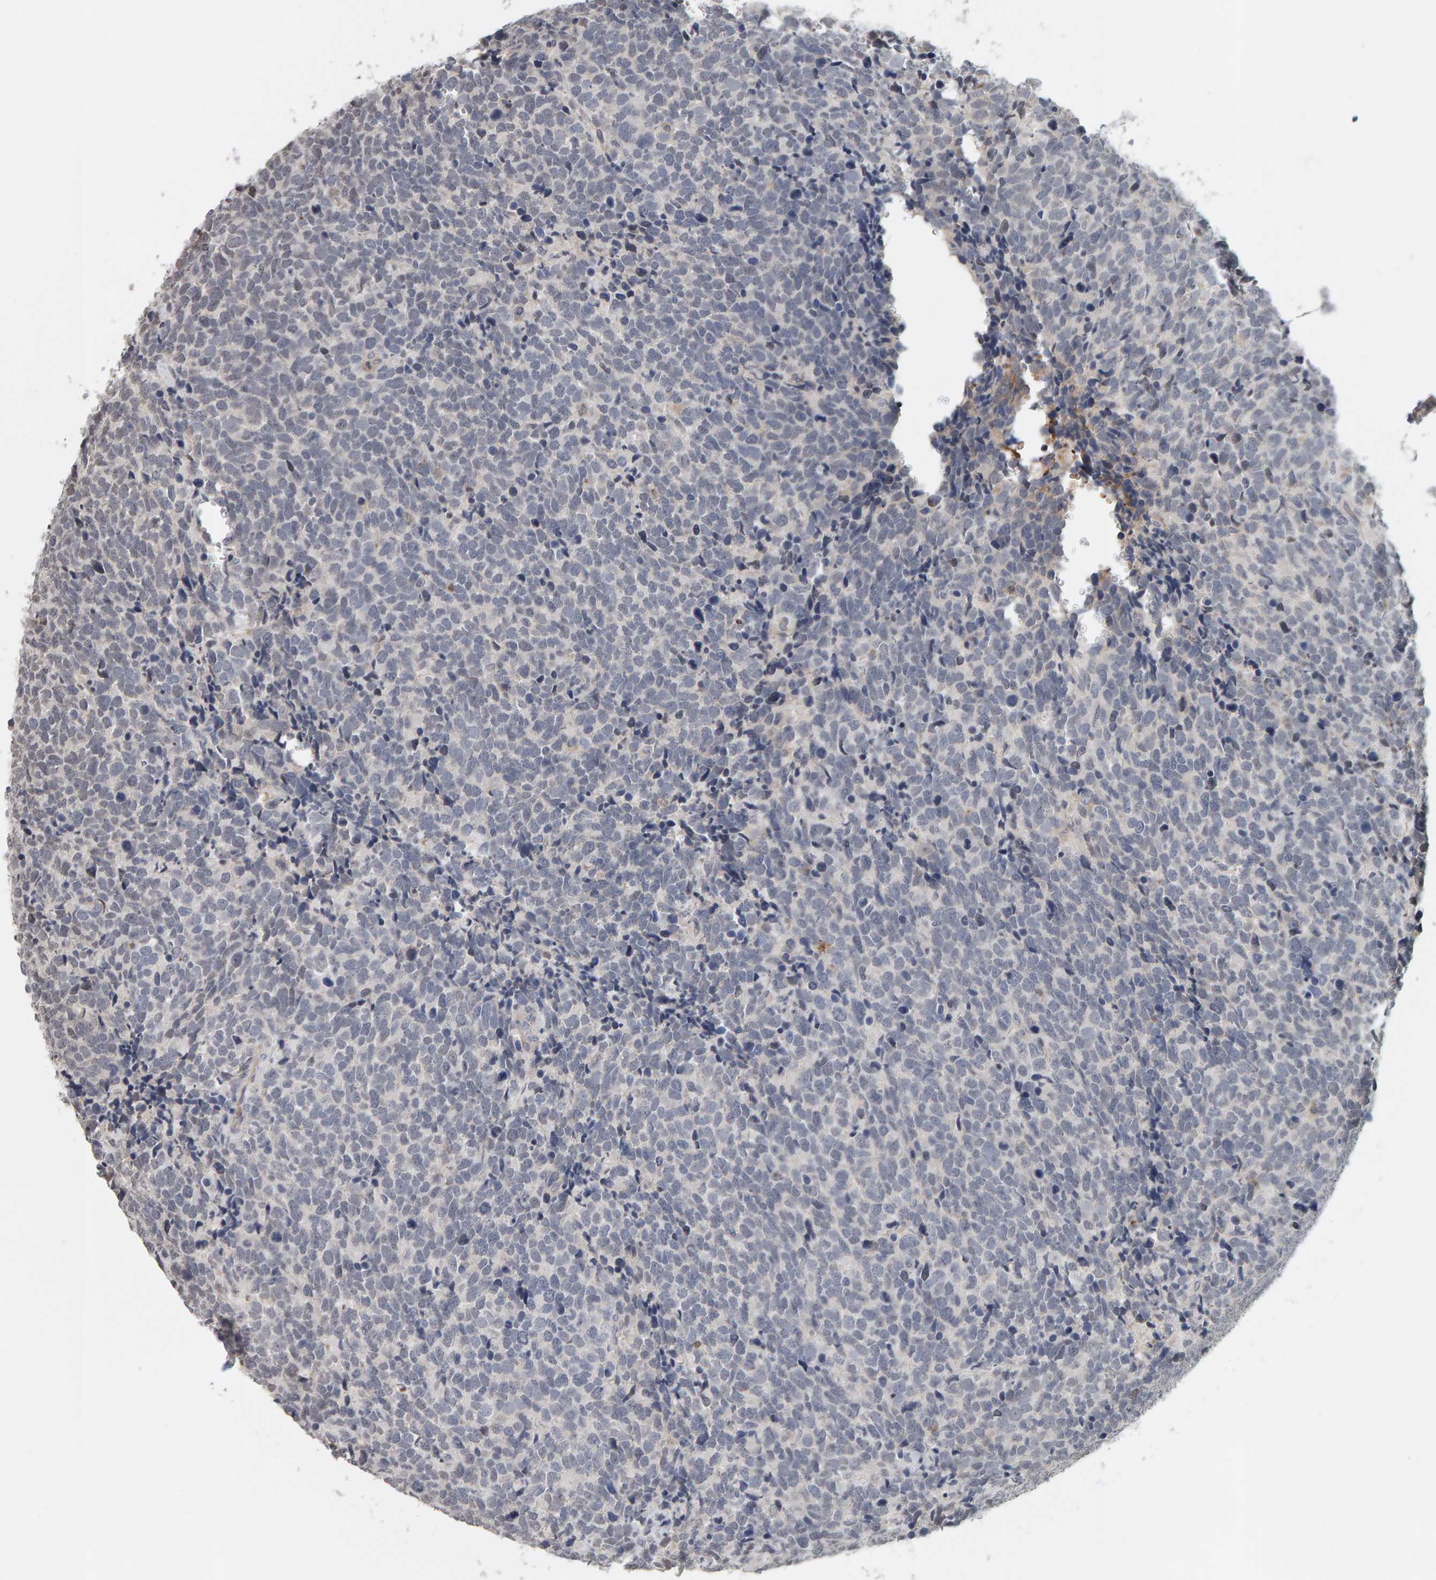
{"staining": {"intensity": "negative", "quantity": "none", "location": "none"}, "tissue": "urothelial cancer", "cell_type": "Tumor cells", "image_type": "cancer", "snomed": [{"axis": "morphology", "description": "Urothelial carcinoma, High grade"}, {"axis": "topography", "description": "Urinary bladder"}], "caption": "Immunohistochemistry (IHC) image of urothelial carcinoma (high-grade) stained for a protein (brown), which demonstrates no expression in tumor cells.", "gene": "TEFM", "patient": {"sex": "female", "age": 82}}